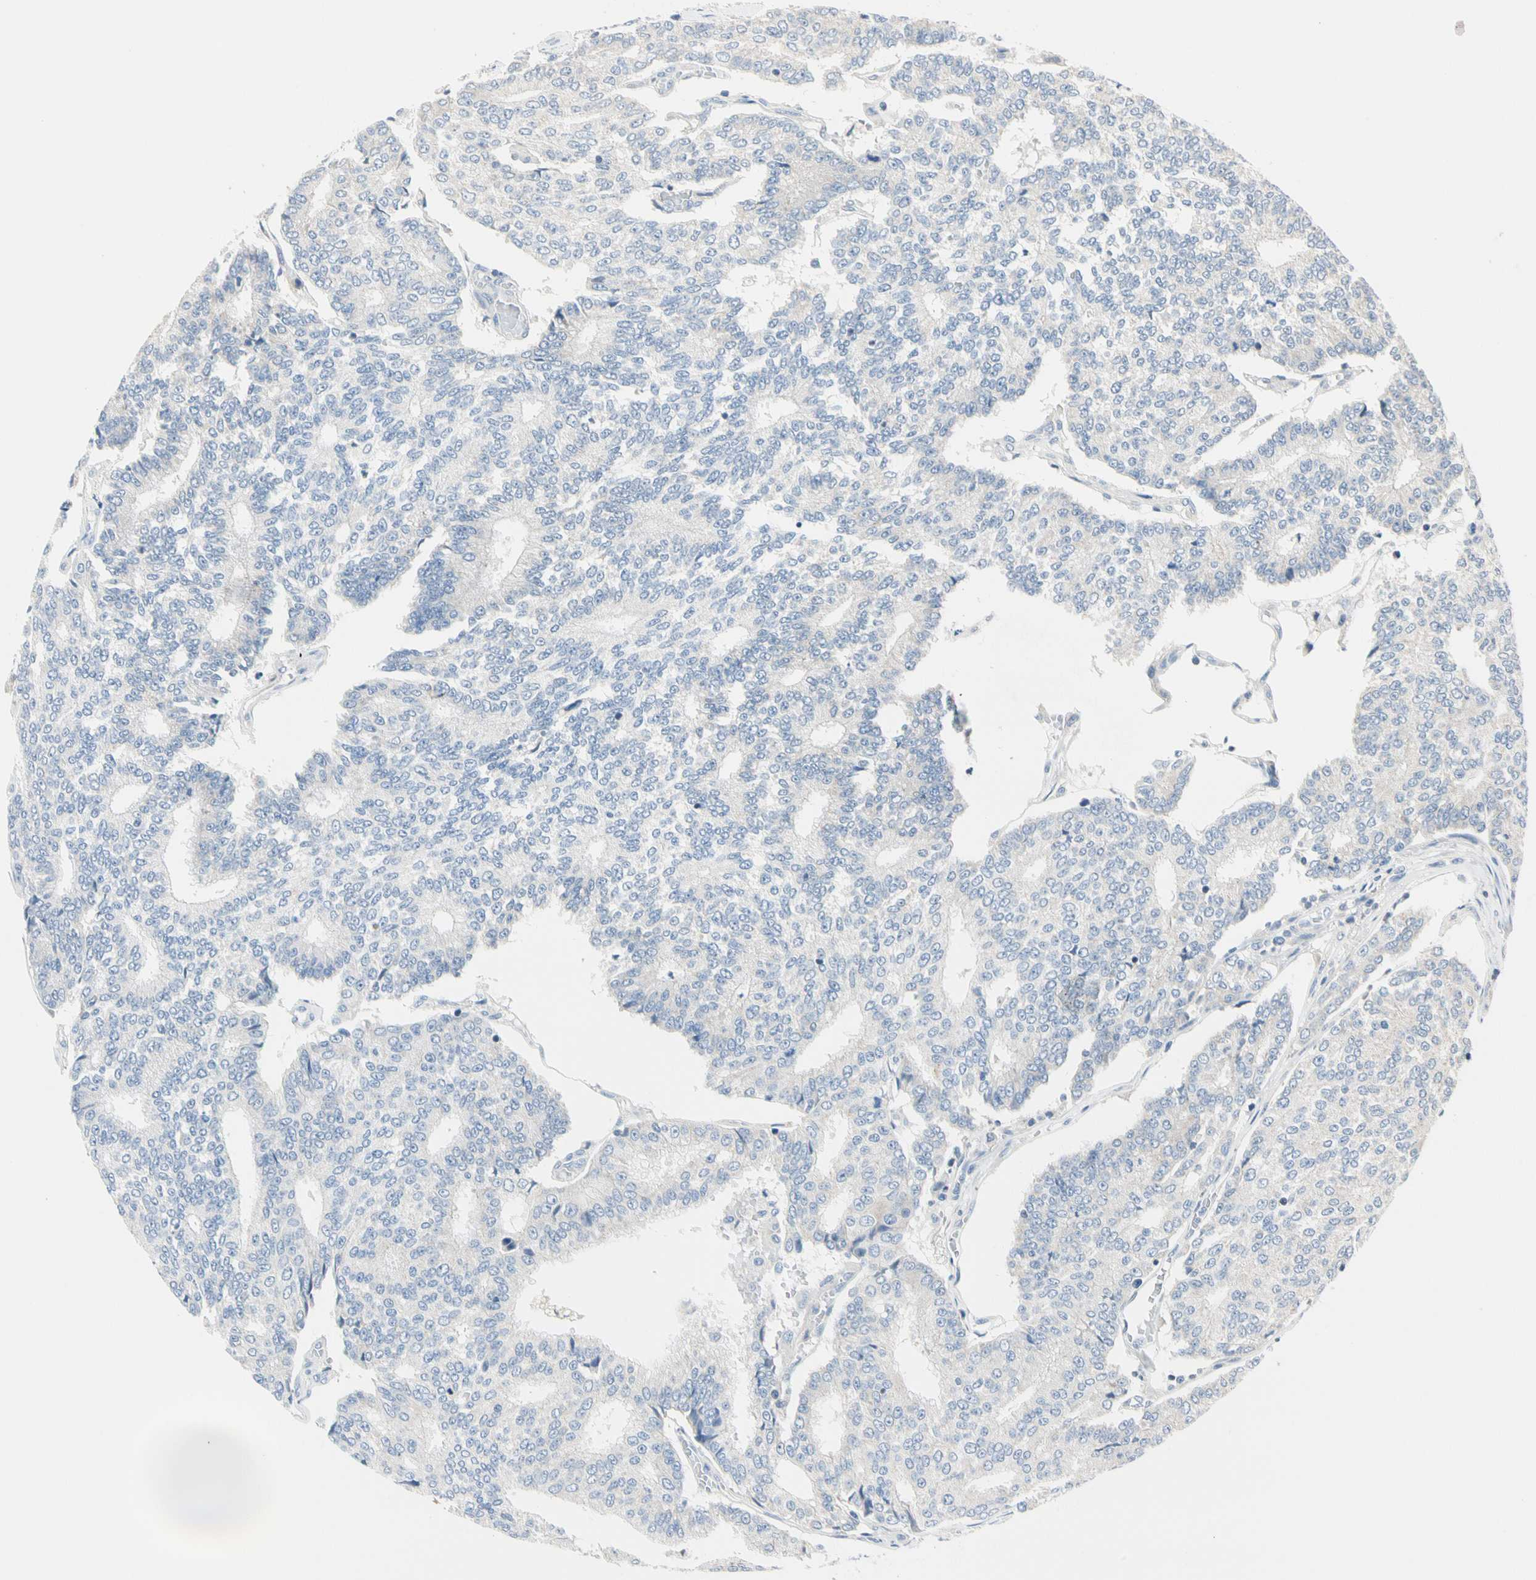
{"staining": {"intensity": "negative", "quantity": "none", "location": "none"}, "tissue": "prostate cancer", "cell_type": "Tumor cells", "image_type": "cancer", "snomed": [{"axis": "morphology", "description": "Adenocarcinoma, High grade"}, {"axis": "topography", "description": "Prostate"}], "caption": "This is a photomicrograph of immunohistochemistry staining of prostate cancer (high-grade adenocarcinoma), which shows no expression in tumor cells. (DAB (3,3'-diaminobenzidine) IHC visualized using brightfield microscopy, high magnification).", "gene": "GPR153", "patient": {"sex": "male", "age": 55}}